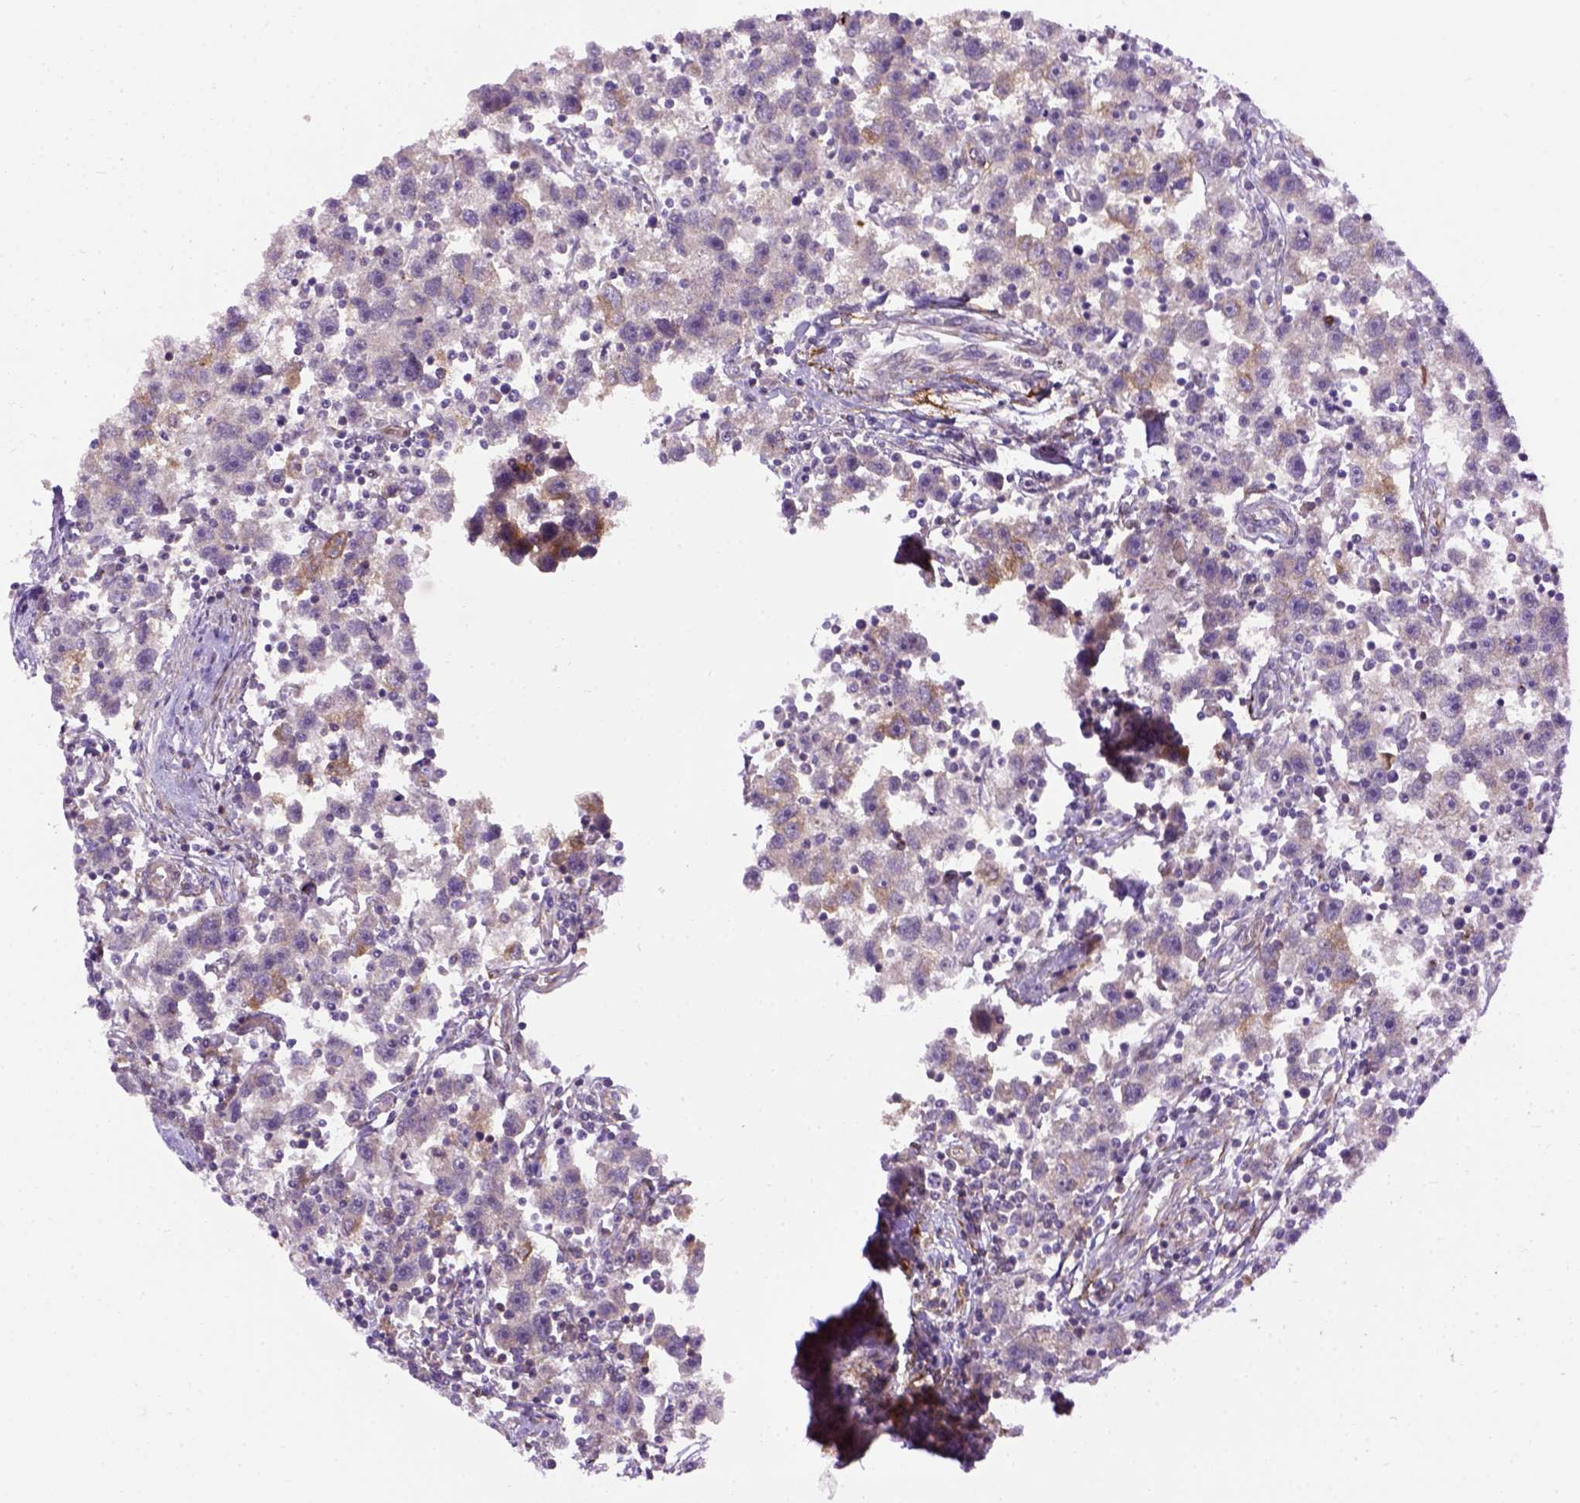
{"staining": {"intensity": "moderate", "quantity": ">75%", "location": "cytoplasmic/membranous"}, "tissue": "testis cancer", "cell_type": "Tumor cells", "image_type": "cancer", "snomed": [{"axis": "morphology", "description": "Seminoma, NOS"}, {"axis": "topography", "description": "Testis"}], "caption": "Immunohistochemistry of human seminoma (testis) exhibits medium levels of moderate cytoplasmic/membranous expression in about >75% of tumor cells. (DAB (3,3'-diaminobenzidine) IHC, brown staining for protein, blue staining for nuclei).", "gene": "KAZN", "patient": {"sex": "male", "age": 30}}